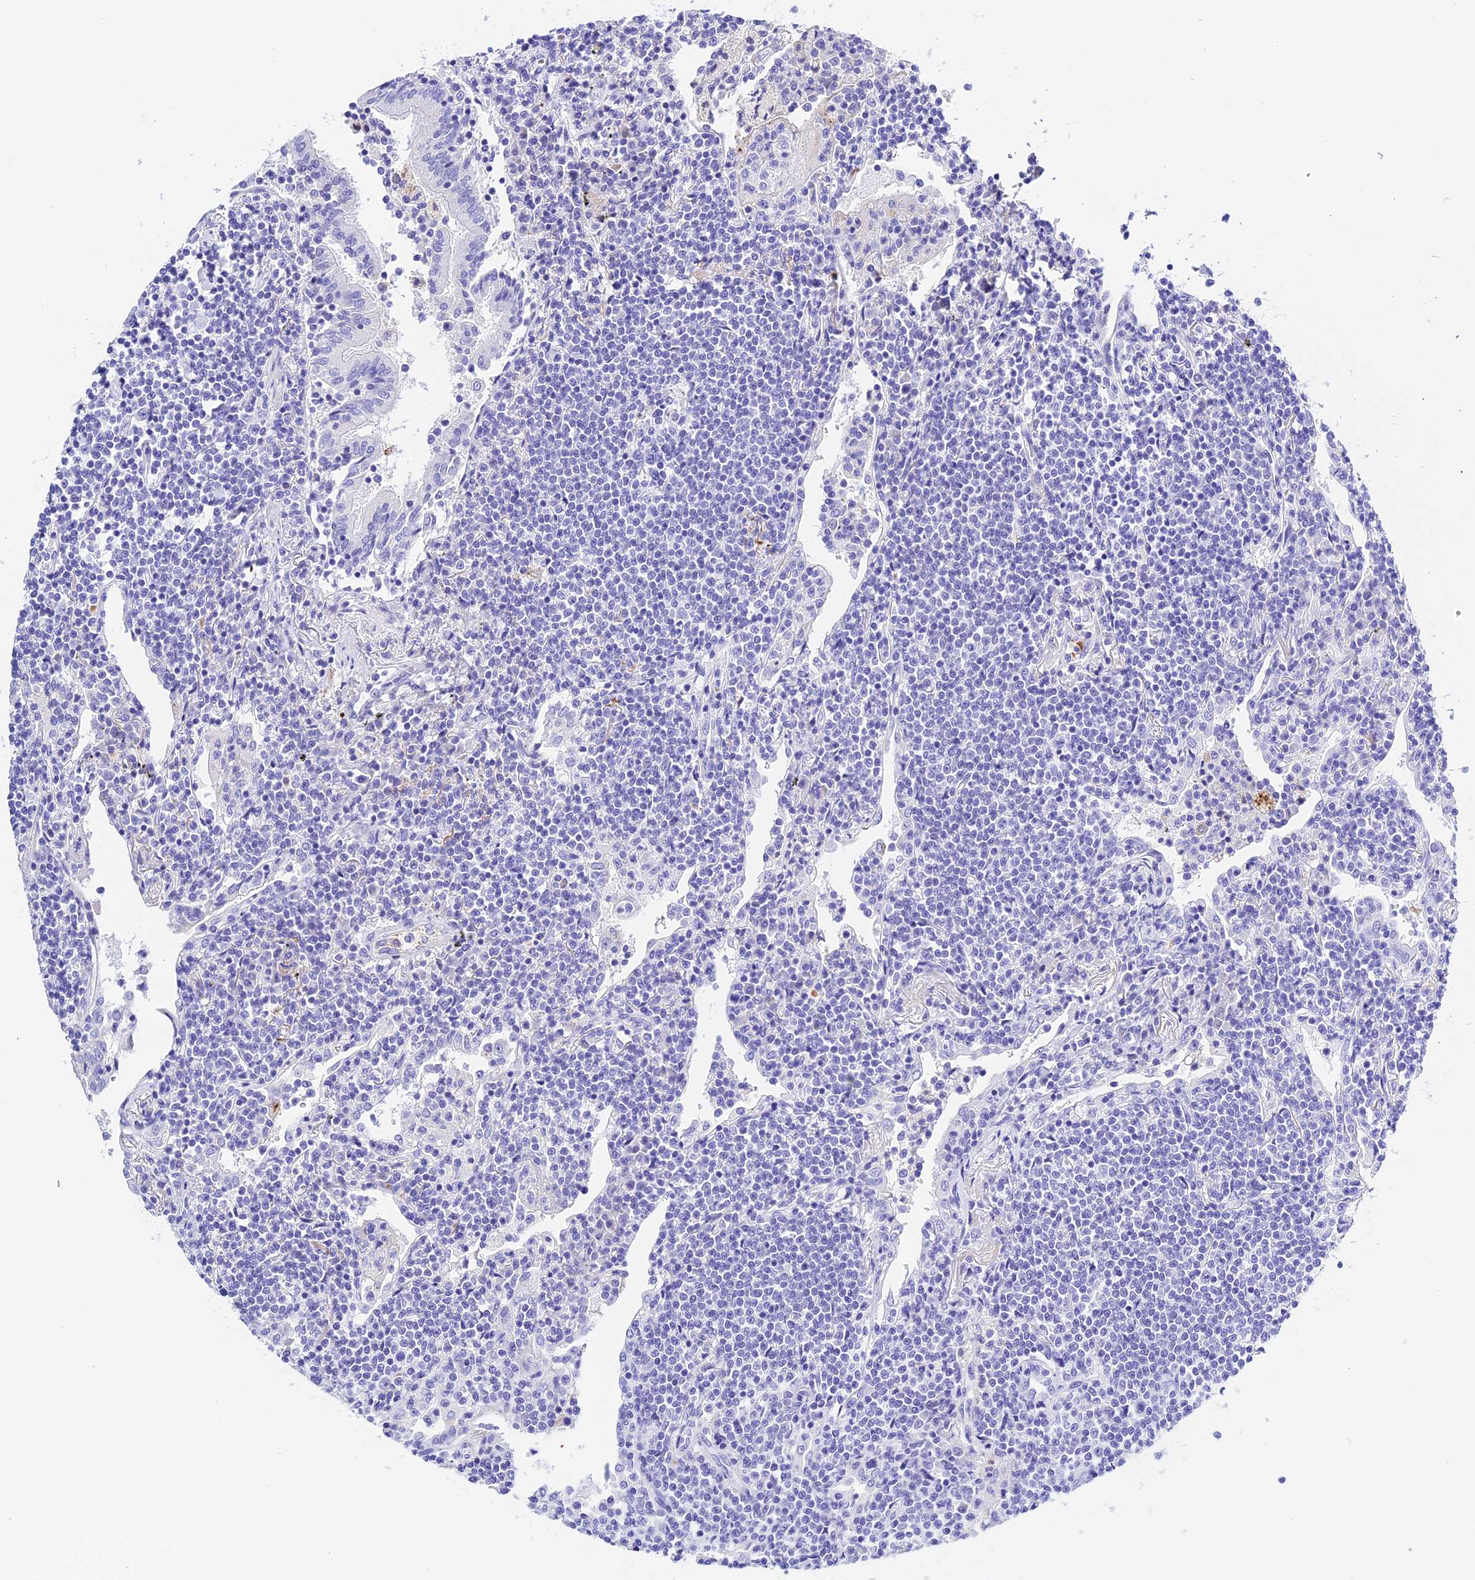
{"staining": {"intensity": "negative", "quantity": "none", "location": "none"}, "tissue": "lymphoma", "cell_type": "Tumor cells", "image_type": "cancer", "snomed": [{"axis": "morphology", "description": "Malignant lymphoma, non-Hodgkin's type, Low grade"}, {"axis": "topography", "description": "Lung"}], "caption": "Human low-grade malignant lymphoma, non-Hodgkin's type stained for a protein using IHC reveals no expression in tumor cells.", "gene": "PSG11", "patient": {"sex": "female", "age": 71}}